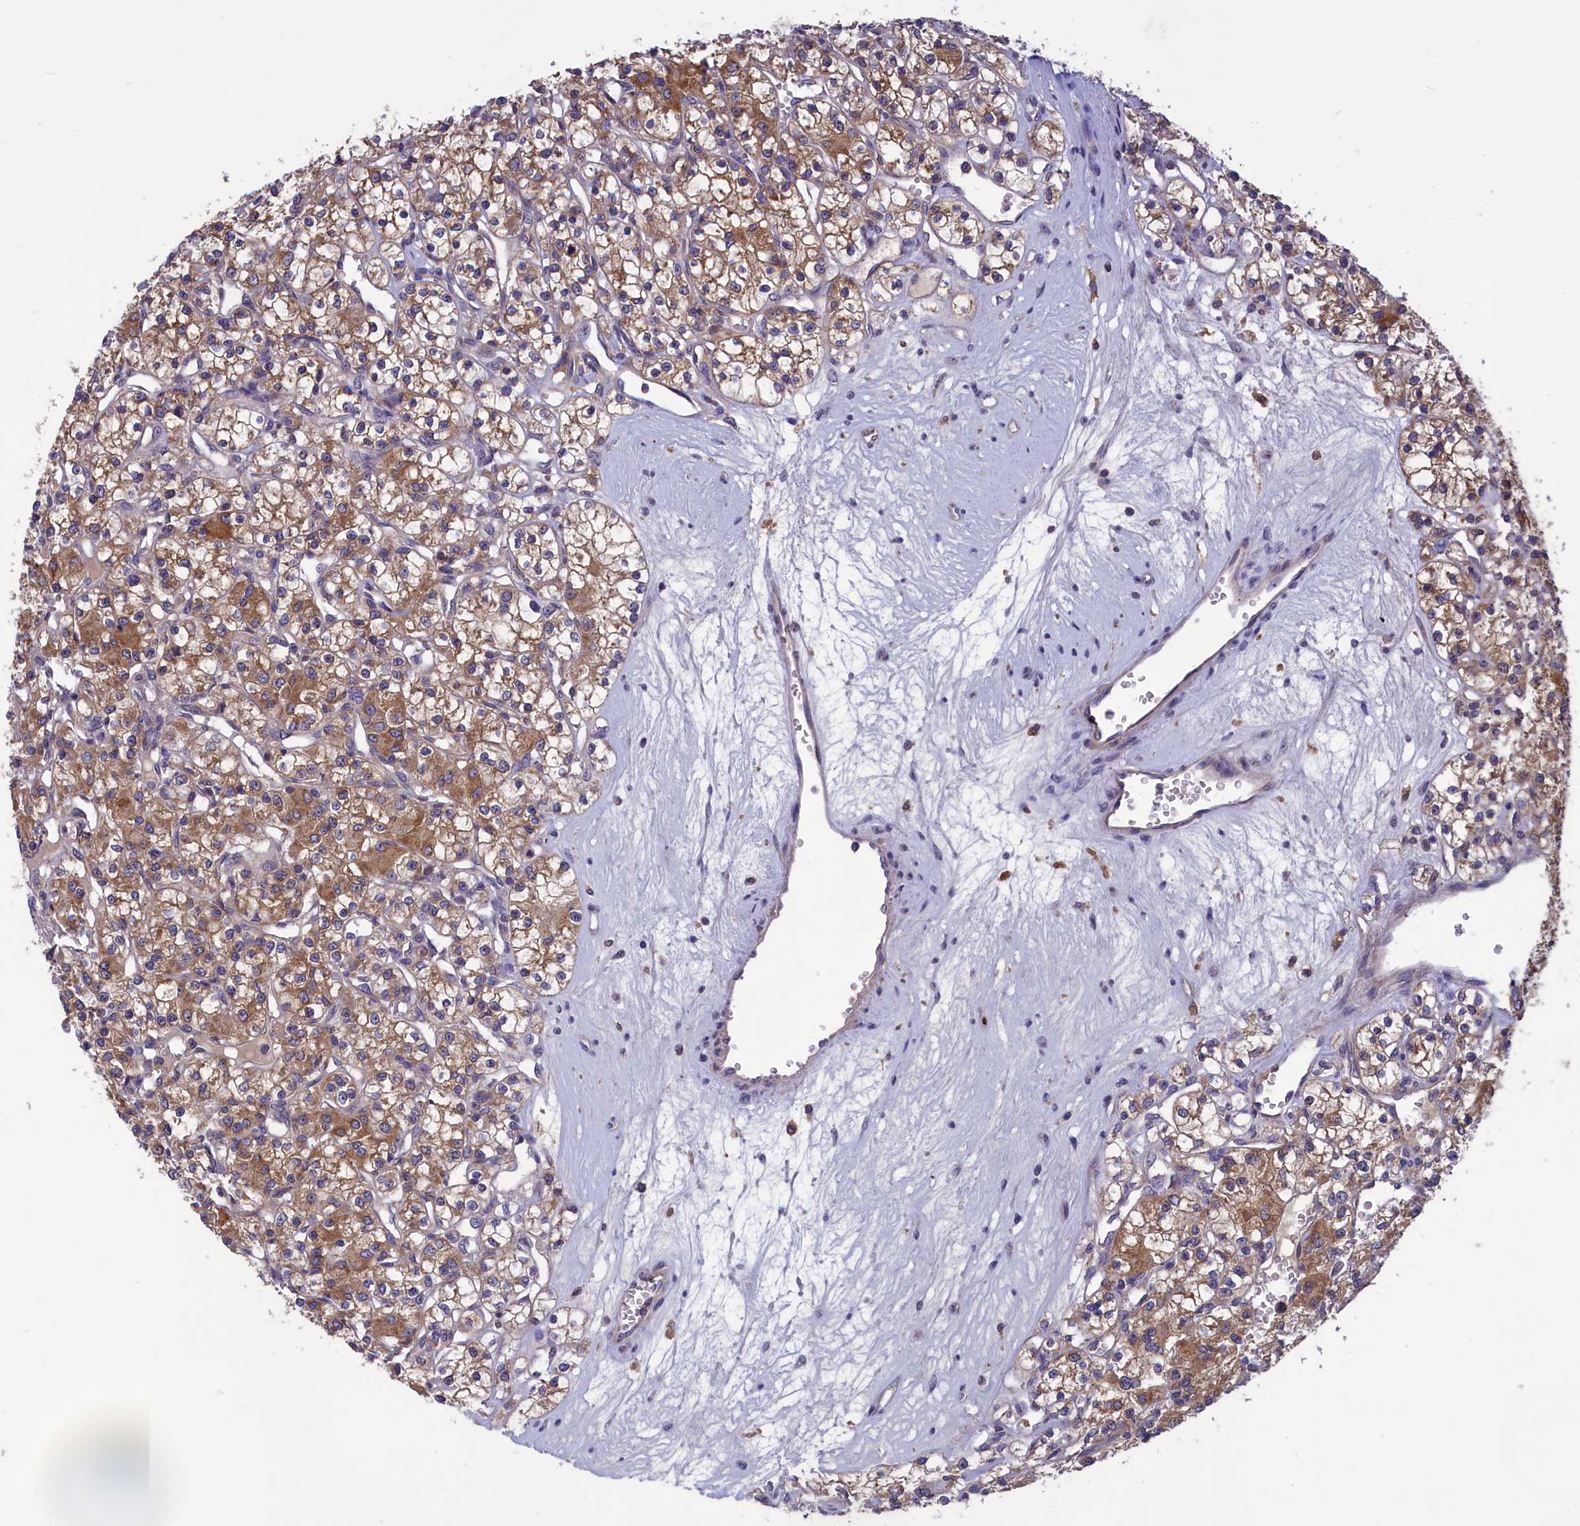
{"staining": {"intensity": "moderate", "quantity": "25%-75%", "location": "cytoplasmic/membranous"}, "tissue": "renal cancer", "cell_type": "Tumor cells", "image_type": "cancer", "snomed": [{"axis": "morphology", "description": "Adenocarcinoma, NOS"}, {"axis": "topography", "description": "Kidney"}], "caption": "Protein expression analysis of human adenocarcinoma (renal) reveals moderate cytoplasmic/membranous expression in about 25%-75% of tumor cells.", "gene": "AMDHD2", "patient": {"sex": "female", "age": 59}}